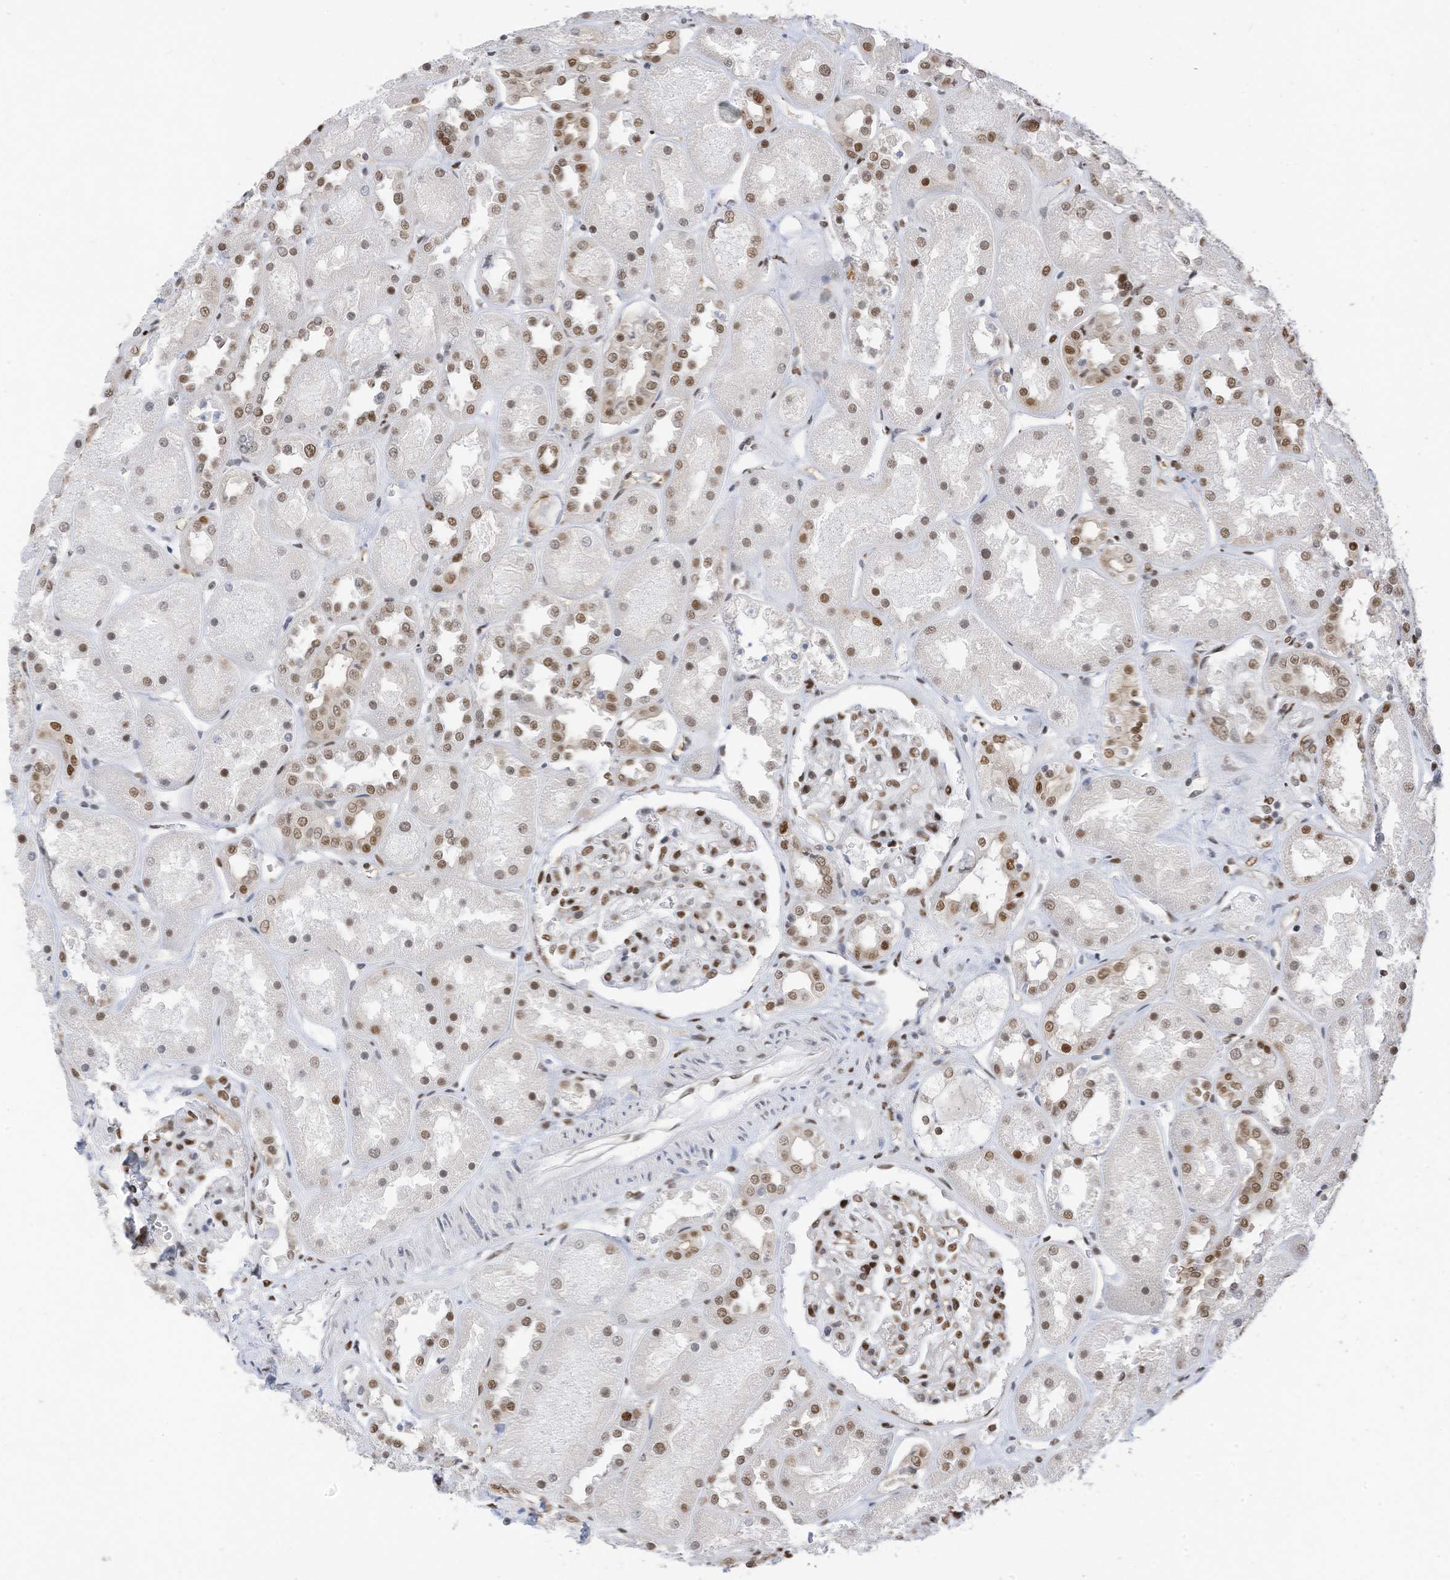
{"staining": {"intensity": "moderate", "quantity": ">75%", "location": "nuclear"}, "tissue": "kidney", "cell_type": "Cells in glomeruli", "image_type": "normal", "snomed": [{"axis": "morphology", "description": "Normal tissue, NOS"}, {"axis": "topography", "description": "Kidney"}], "caption": "Immunohistochemical staining of benign kidney exhibits >75% levels of moderate nuclear protein staining in approximately >75% of cells in glomeruli. (DAB (3,3'-diaminobenzidine) IHC, brown staining for protein, blue staining for nuclei).", "gene": "KHSRP", "patient": {"sex": "male", "age": 70}}